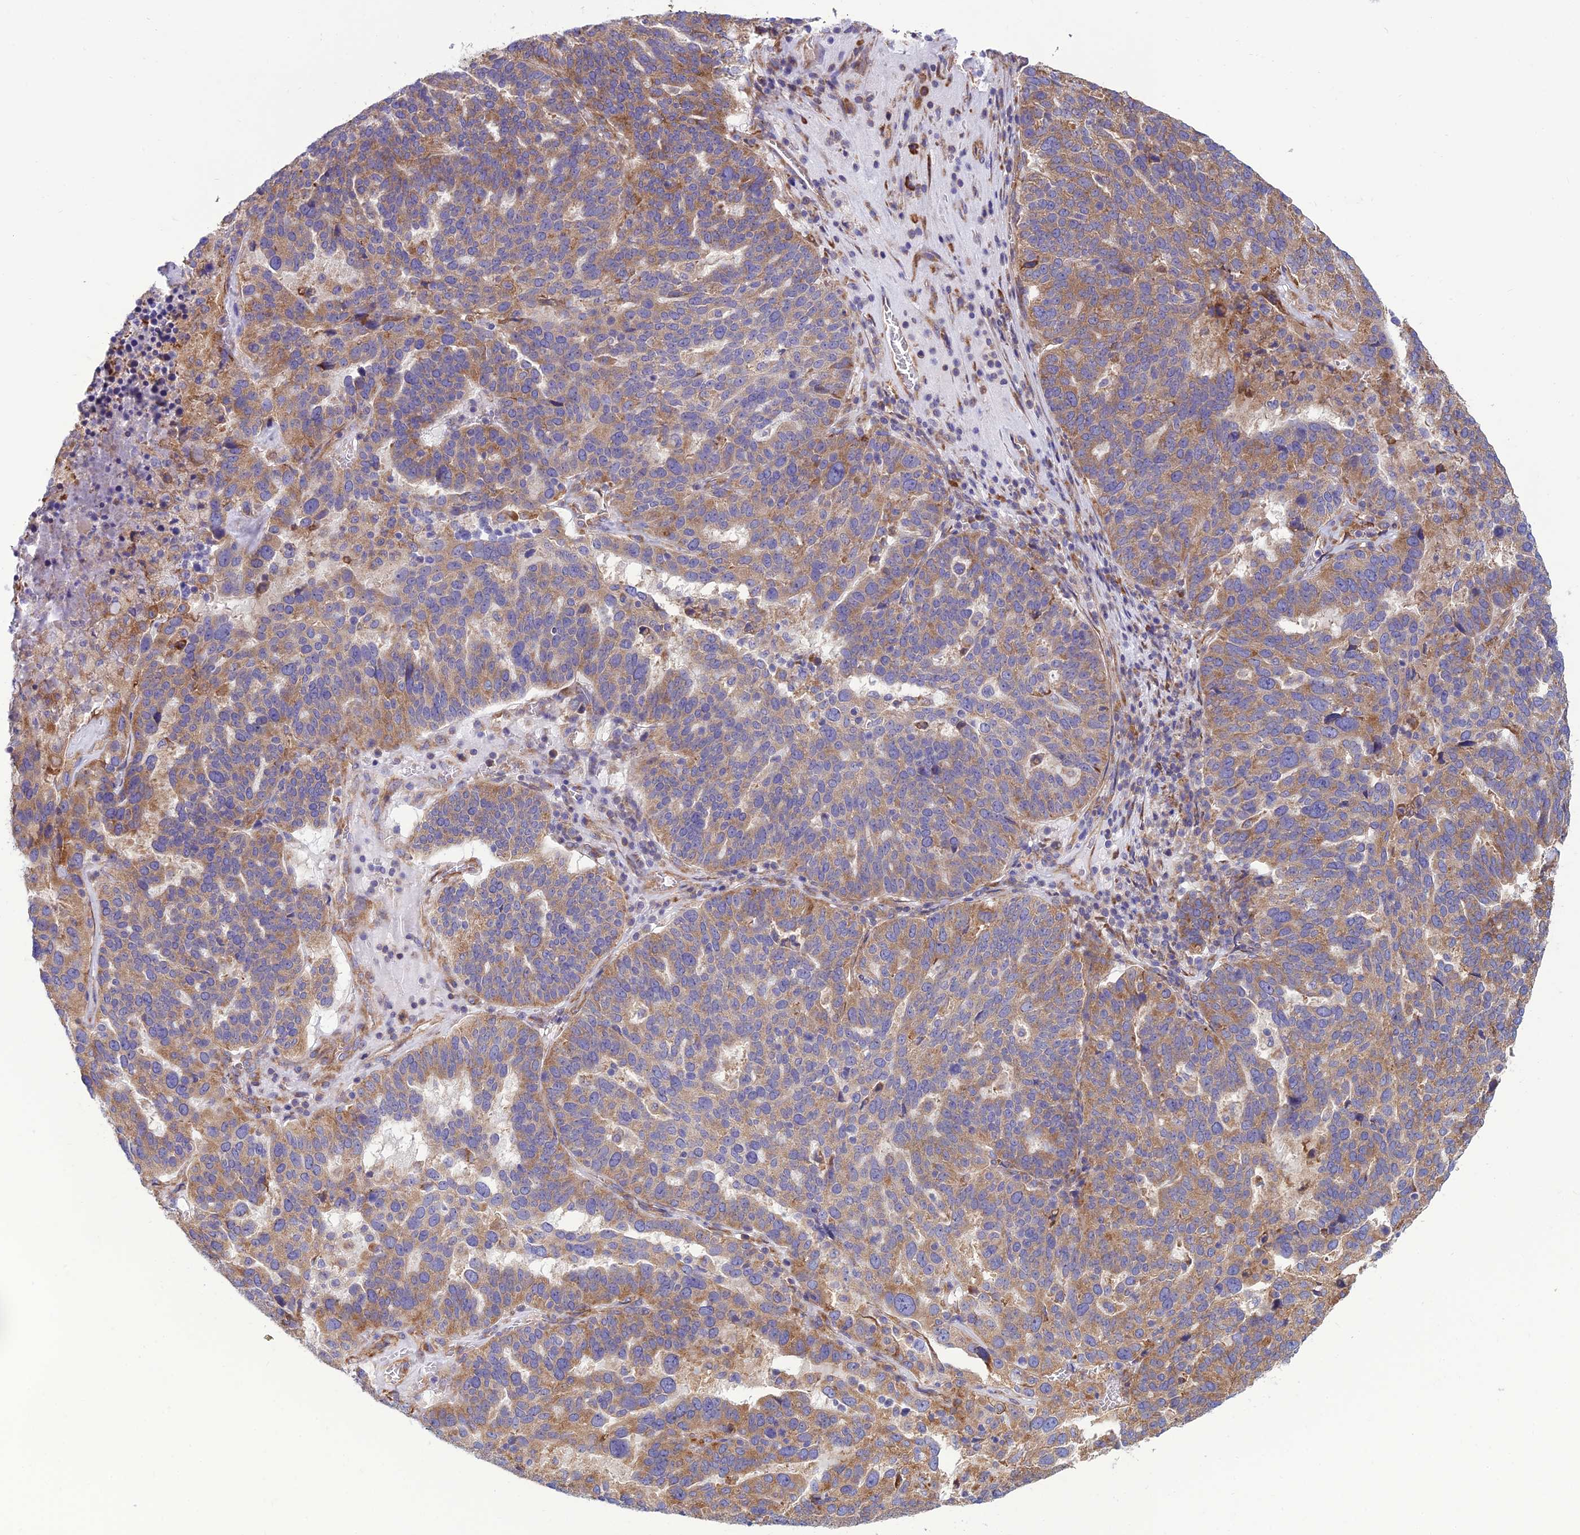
{"staining": {"intensity": "moderate", "quantity": "25%-75%", "location": "cytoplasmic/membranous"}, "tissue": "ovarian cancer", "cell_type": "Tumor cells", "image_type": "cancer", "snomed": [{"axis": "morphology", "description": "Cystadenocarcinoma, serous, NOS"}, {"axis": "topography", "description": "Ovary"}], "caption": "This micrograph exhibits ovarian cancer stained with IHC to label a protein in brown. The cytoplasmic/membranous of tumor cells show moderate positivity for the protein. Nuclei are counter-stained blue.", "gene": "RPL17-C18orf32", "patient": {"sex": "female", "age": 59}}